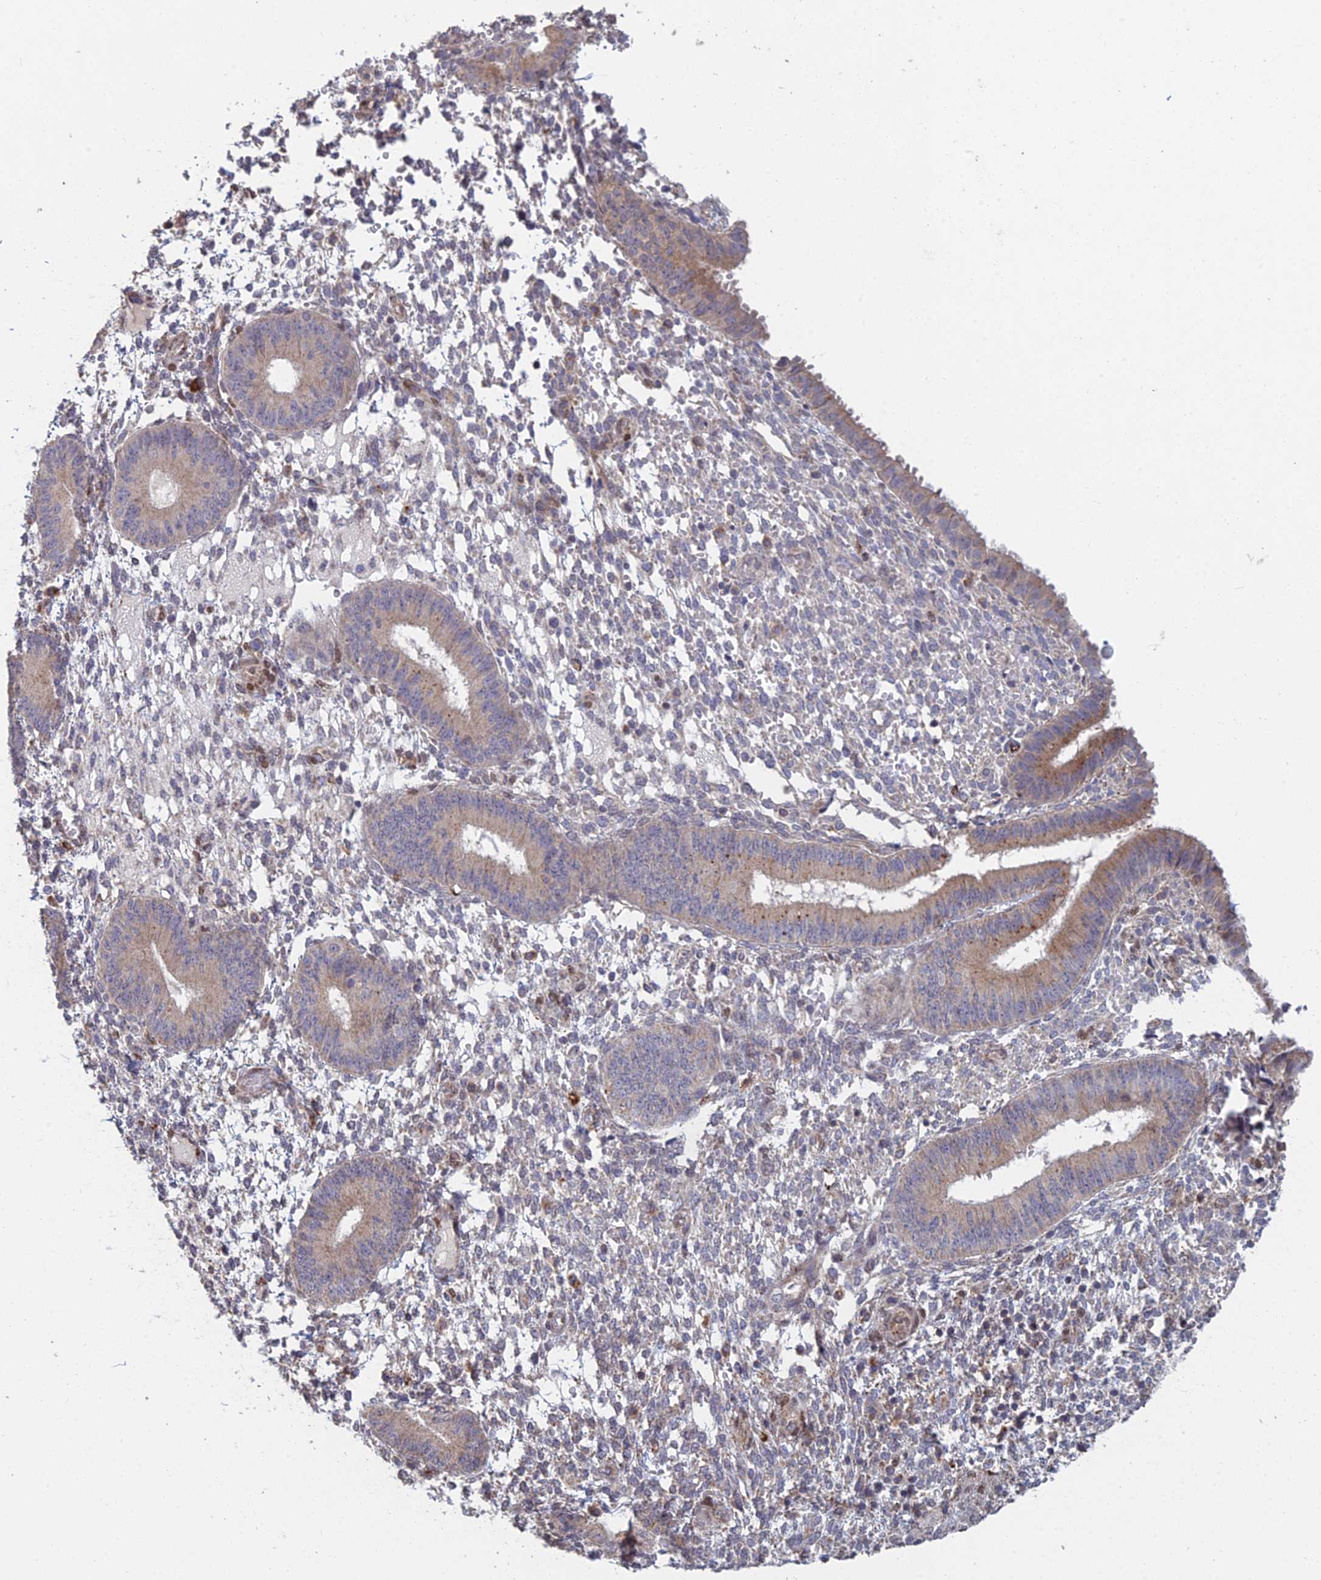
{"staining": {"intensity": "weak", "quantity": "<25%", "location": "cytoplasmic/membranous"}, "tissue": "endometrium", "cell_type": "Cells in endometrial stroma", "image_type": "normal", "snomed": [{"axis": "morphology", "description": "Normal tissue, NOS"}, {"axis": "topography", "description": "Endometrium"}], "caption": "High power microscopy histopathology image of an IHC micrograph of unremarkable endometrium, revealing no significant expression in cells in endometrial stroma. (DAB (3,3'-diaminobenzidine) immunohistochemistry, high magnification).", "gene": "FOXS1", "patient": {"sex": "female", "age": 49}}